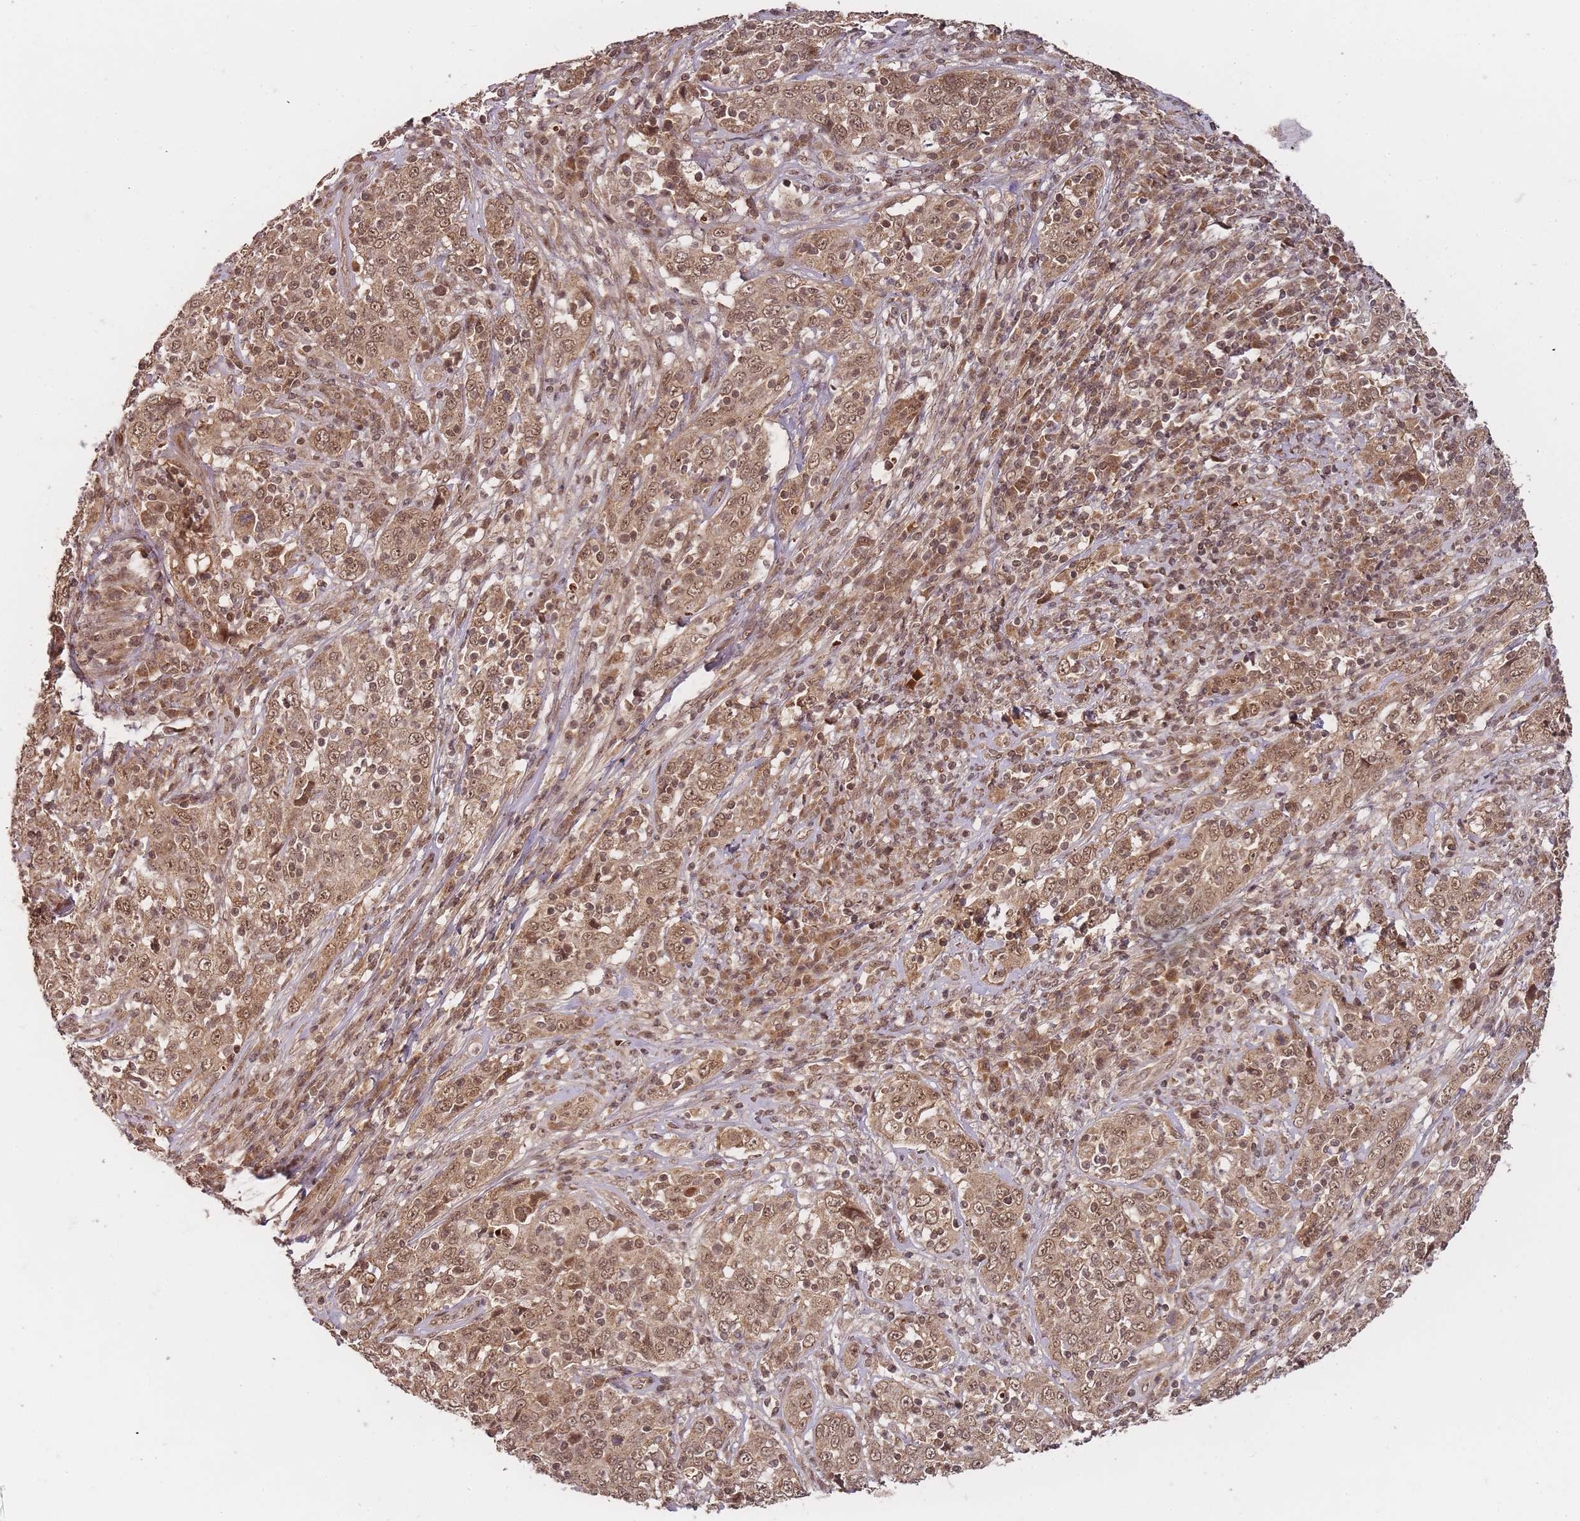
{"staining": {"intensity": "moderate", "quantity": ">75%", "location": "cytoplasmic/membranous,nuclear"}, "tissue": "cervical cancer", "cell_type": "Tumor cells", "image_type": "cancer", "snomed": [{"axis": "morphology", "description": "Squamous cell carcinoma, NOS"}, {"axis": "topography", "description": "Cervix"}], "caption": "Cervical cancer stained with immunohistochemistry displays moderate cytoplasmic/membranous and nuclear staining in about >75% of tumor cells. The protein of interest is stained brown, and the nuclei are stained in blue (DAB IHC with brightfield microscopy, high magnification).", "gene": "ZNF497", "patient": {"sex": "female", "age": 46}}